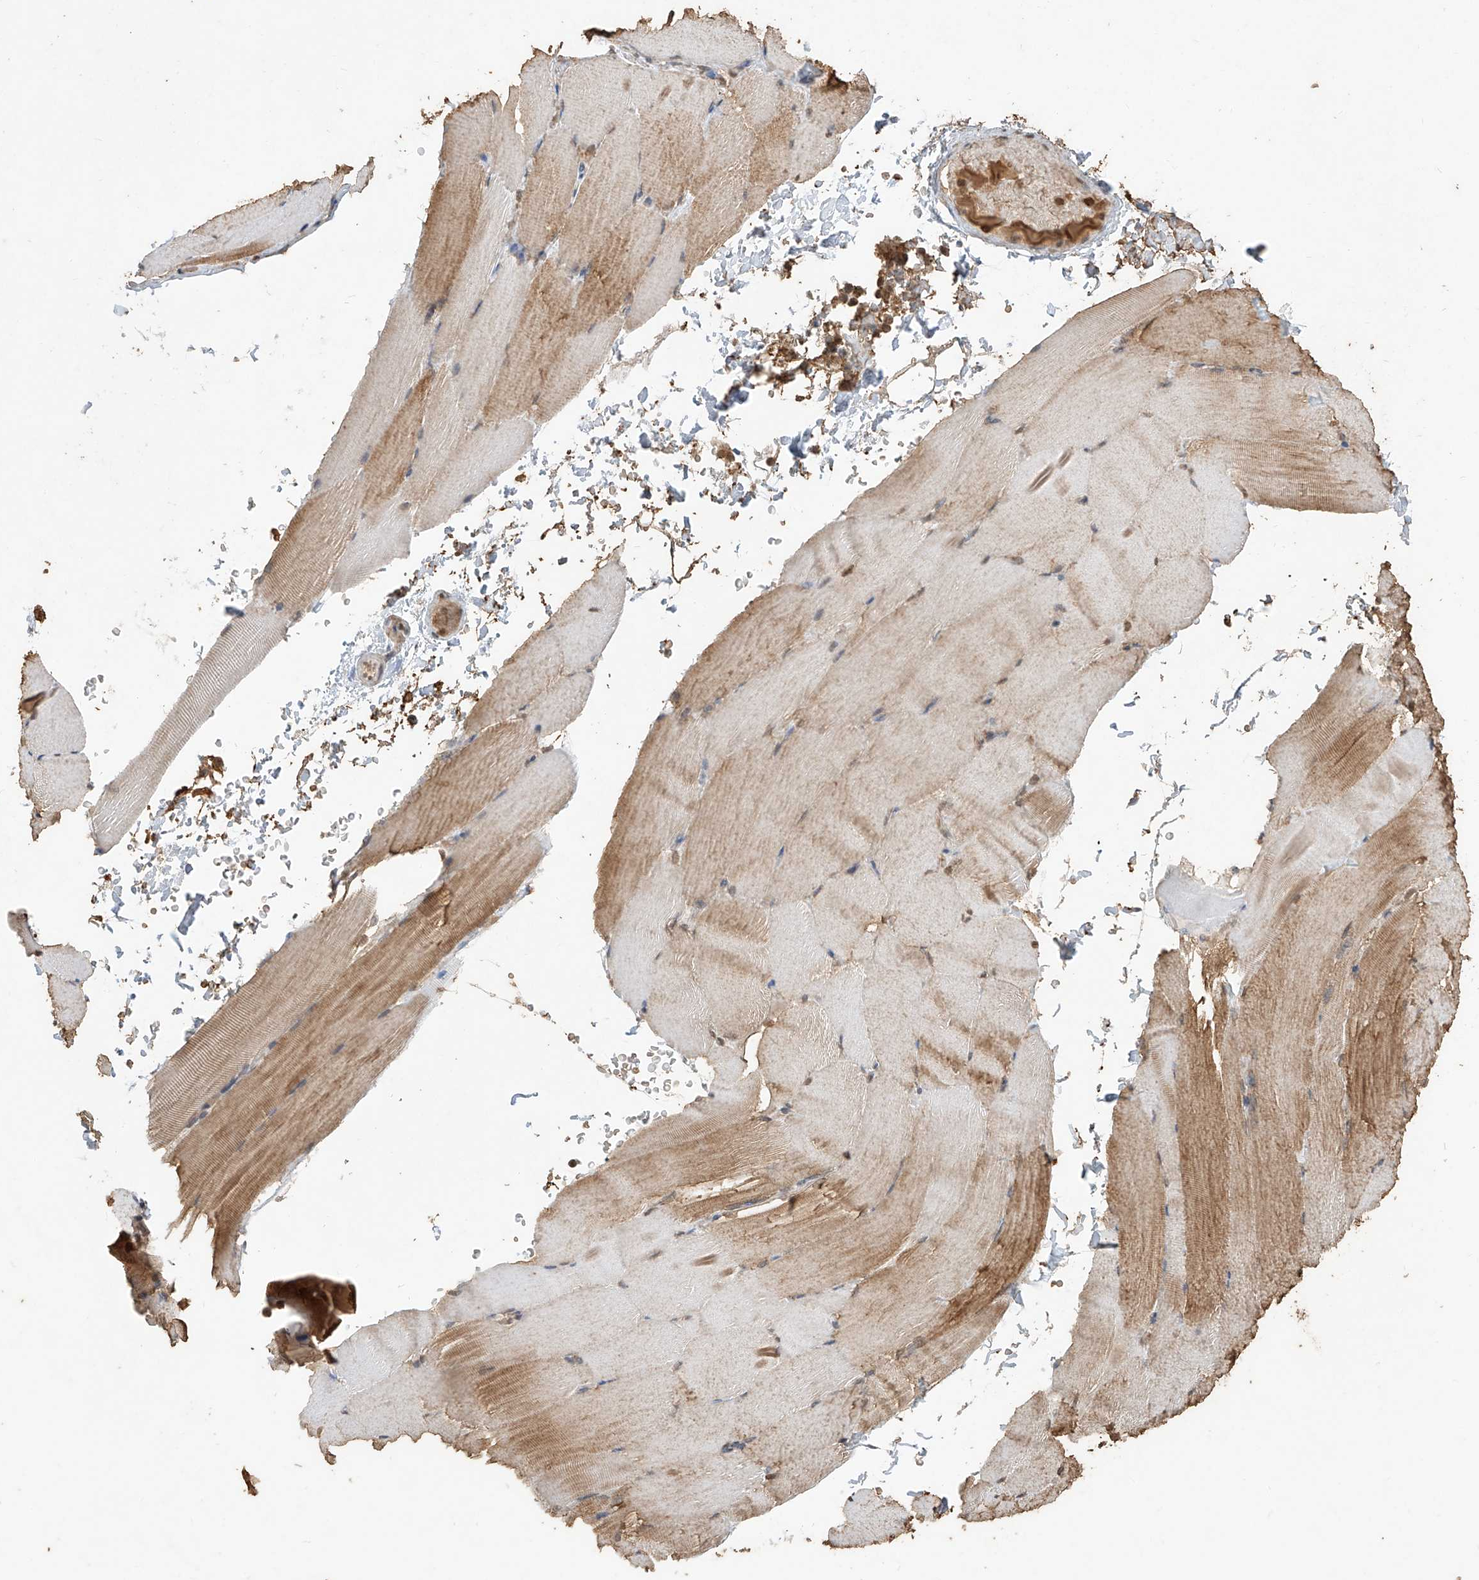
{"staining": {"intensity": "moderate", "quantity": "<25%", "location": "cytoplasmic/membranous"}, "tissue": "skeletal muscle", "cell_type": "Myocytes", "image_type": "normal", "snomed": [{"axis": "morphology", "description": "Normal tissue, NOS"}, {"axis": "topography", "description": "Skeletal muscle"}, {"axis": "topography", "description": "Parathyroid gland"}], "caption": "An image of skeletal muscle stained for a protein displays moderate cytoplasmic/membranous brown staining in myocytes. The staining was performed using DAB, with brown indicating positive protein expression. Nuclei are stained blue with hematoxylin.", "gene": "ELOVL1", "patient": {"sex": "female", "age": 37}}